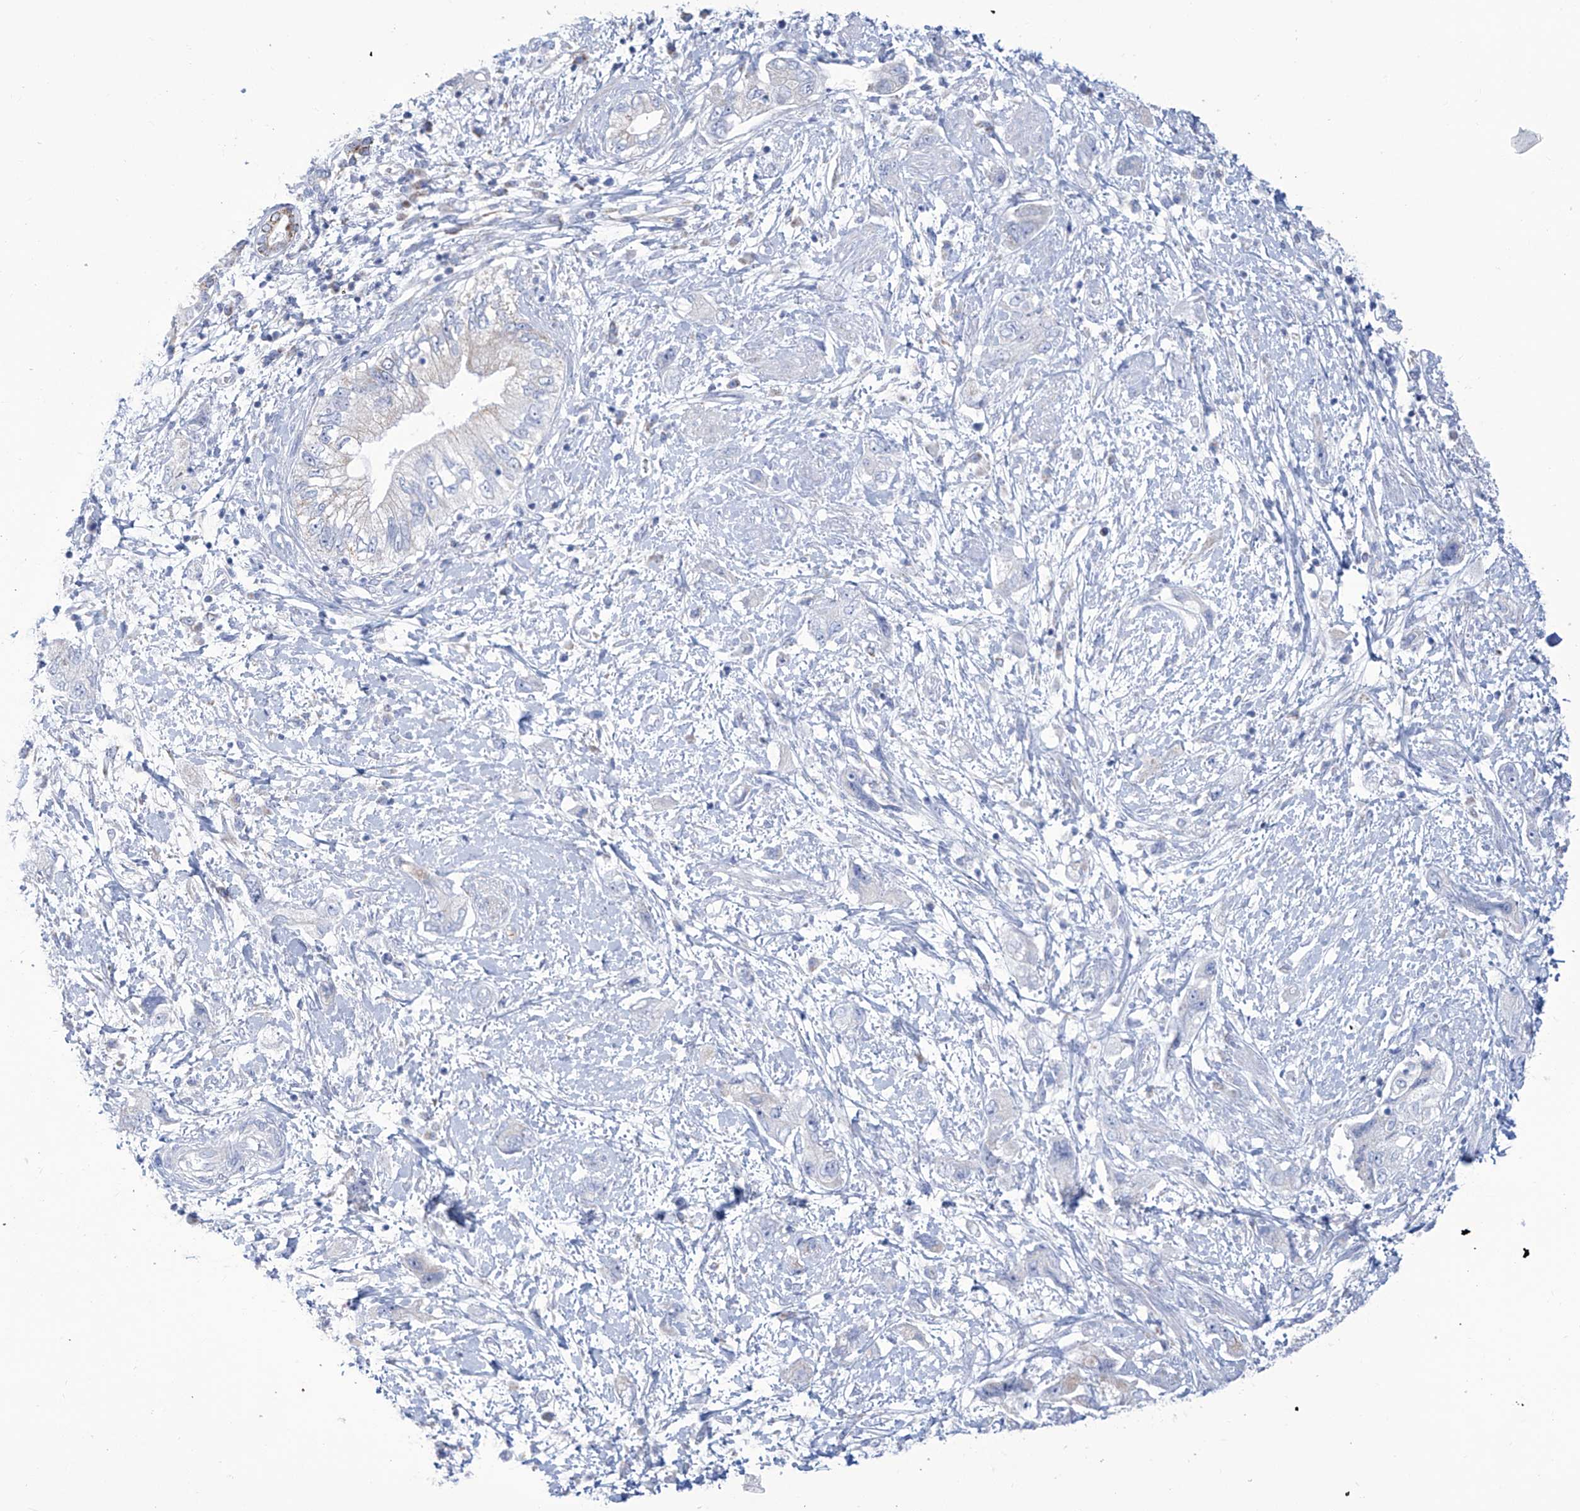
{"staining": {"intensity": "strong", "quantity": "25%-75%", "location": "cytoplasmic/membranous"}, "tissue": "pancreatic cancer", "cell_type": "Tumor cells", "image_type": "cancer", "snomed": [{"axis": "morphology", "description": "Adenocarcinoma, NOS"}, {"axis": "topography", "description": "Pancreas"}], "caption": "Adenocarcinoma (pancreatic) stained with a protein marker exhibits strong staining in tumor cells.", "gene": "ALDH6A1", "patient": {"sex": "female", "age": 73}}